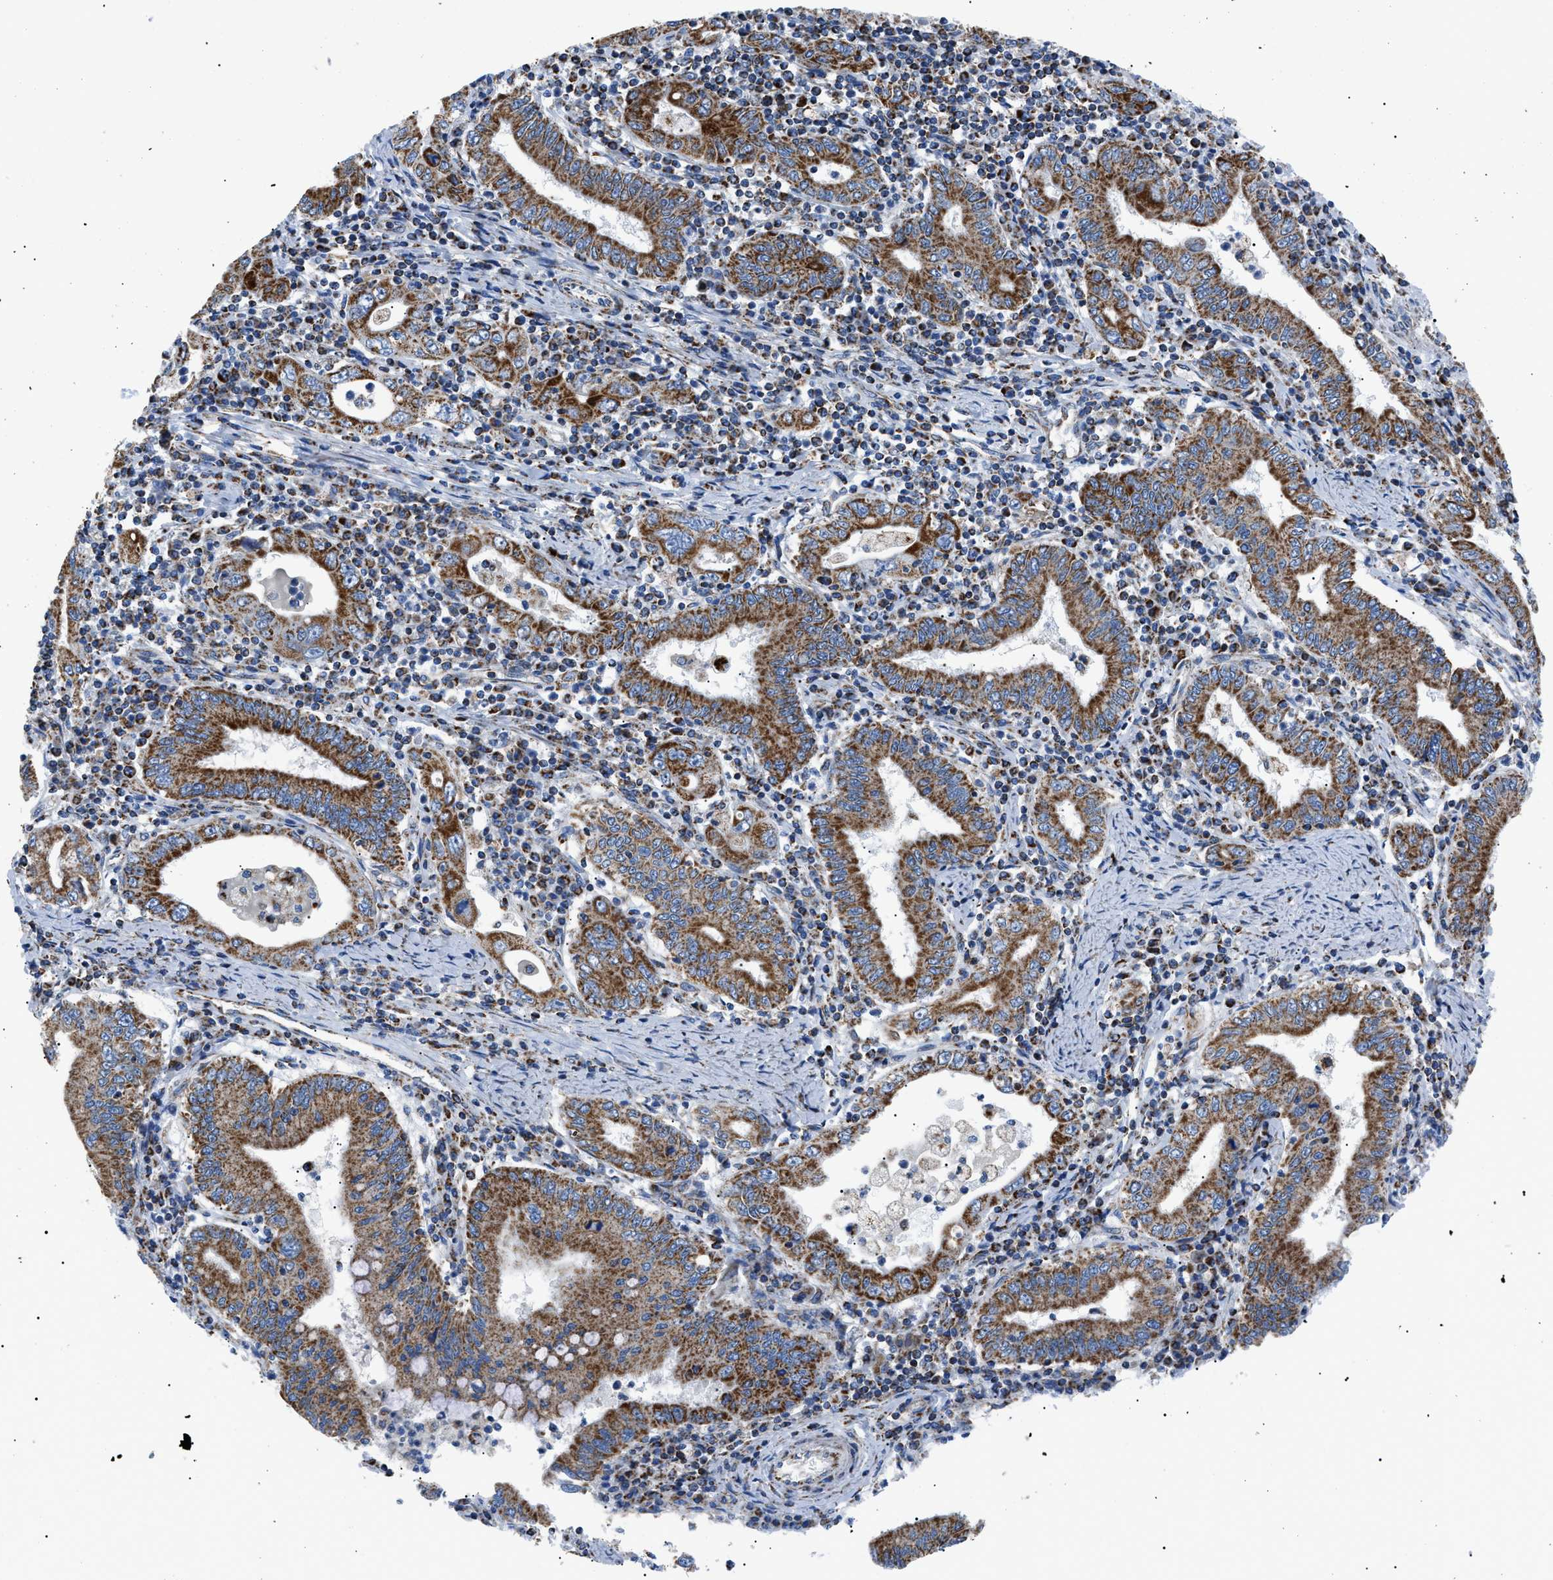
{"staining": {"intensity": "moderate", "quantity": ">75%", "location": "cytoplasmic/membranous"}, "tissue": "stomach cancer", "cell_type": "Tumor cells", "image_type": "cancer", "snomed": [{"axis": "morphology", "description": "Normal tissue, NOS"}, {"axis": "morphology", "description": "Adenocarcinoma, NOS"}, {"axis": "topography", "description": "Esophagus"}, {"axis": "topography", "description": "Stomach, upper"}, {"axis": "topography", "description": "Peripheral nerve tissue"}], "caption": "Immunohistochemistry staining of stomach cancer (adenocarcinoma), which demonstrates medium levels of moderate cytoplasmic/membranous staining in about >75% of tumor cells indicating moderate cytoplasmic/membranous protein expression. The staining was performed using DAB (3,3'-diaminobenzidine) (brown) for protein detection and nuclei were counterstained in hematoxylin (blue).", "gene": "PHB2", "patient": {"sex": "male", "age": 62}}